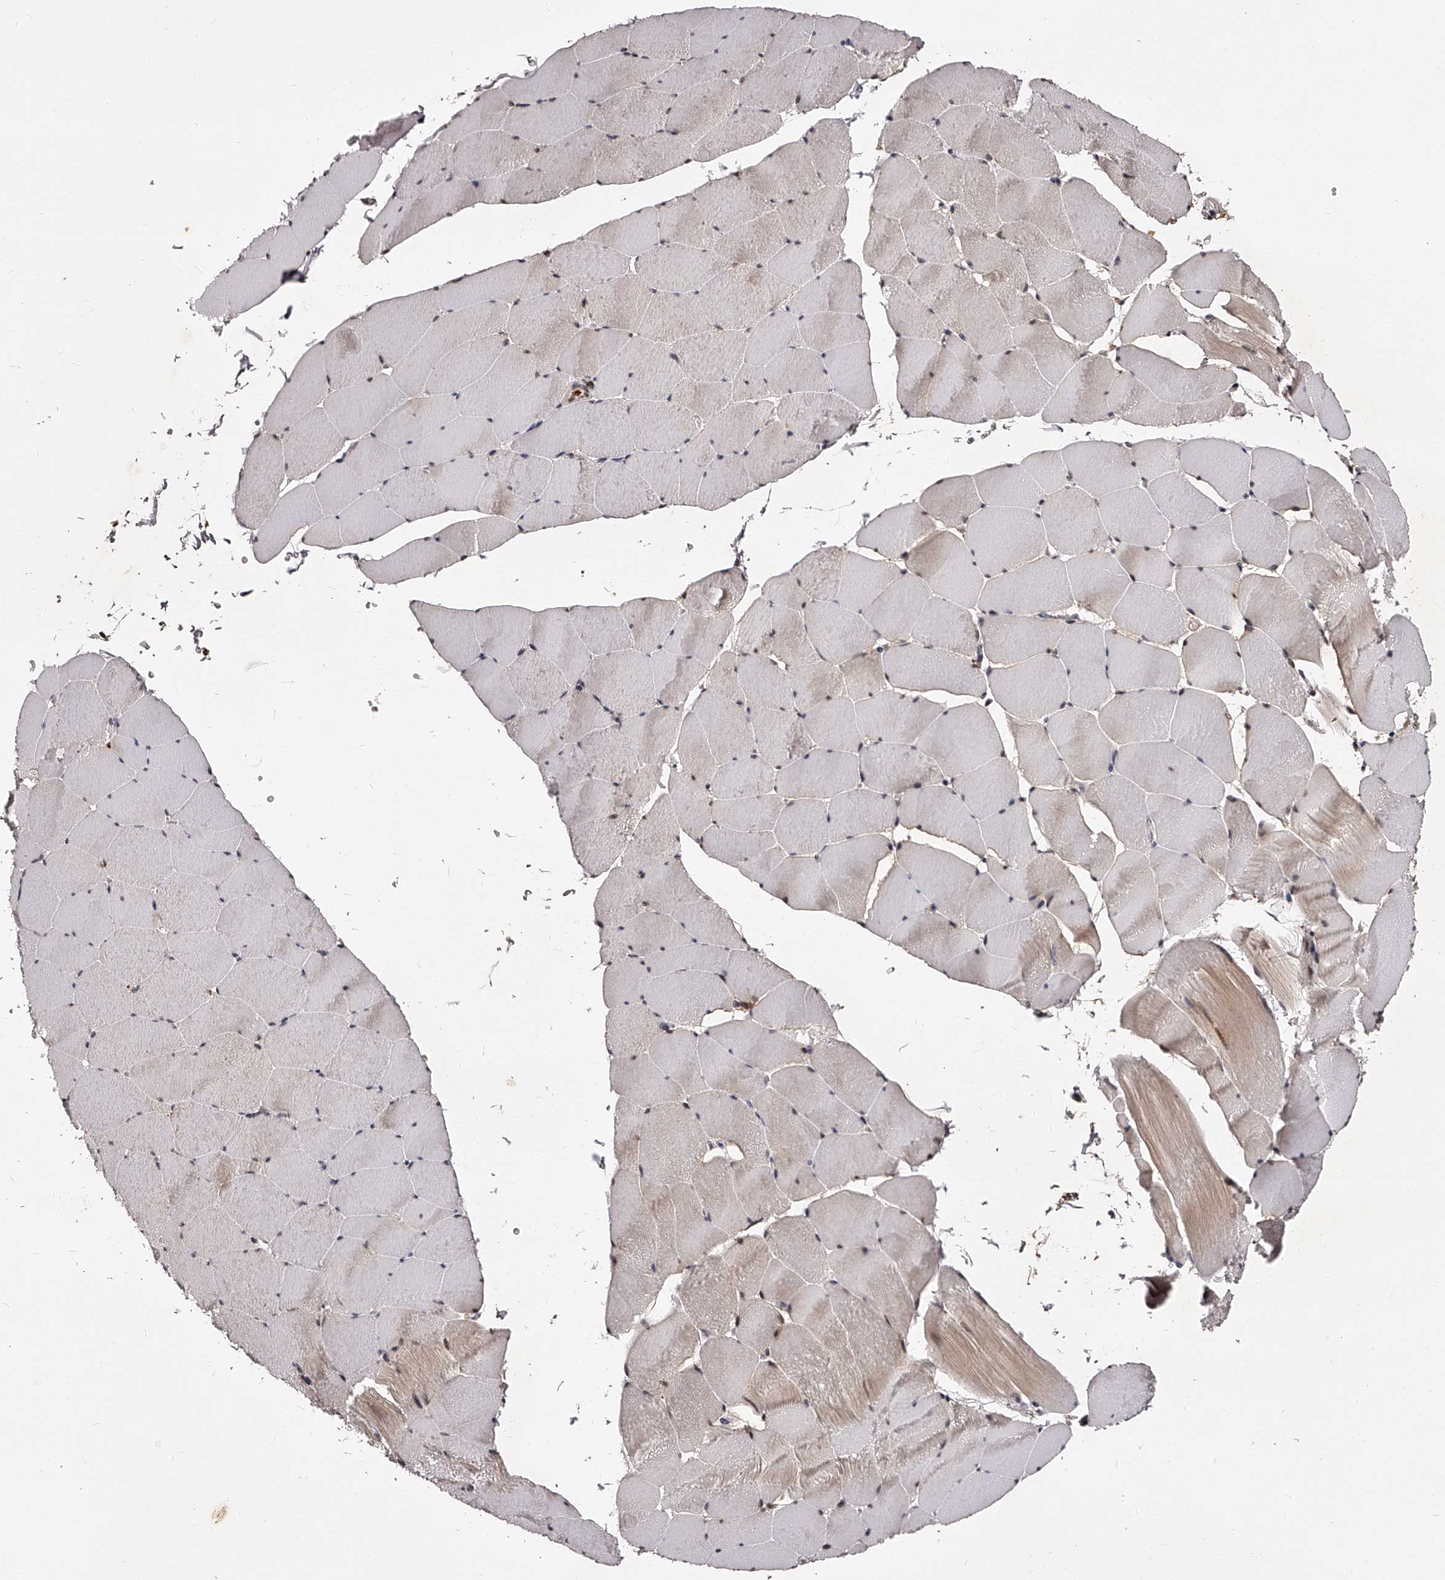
{"staining": {"intensity": "weak", "quantity": "25%-75%", "location": "cytoplasmic/membranous"}, "tissue": "skeletal muscle", "cell_type": "Myocytes", "image_type": "normal", "snomed": [{"axis": "morphology", "description": "Normal tissue, NOS"}, {"axis": "topography", "description": "Skeletal muscle"}], "caption": "Benign skeletal muscle was stained to show a protein in brown. There is low levels of weak cytoplasmic/membranous positivity in approximately 25%-75% of myocytes. The protein of interest is stained brown, and the nuclei are stained in blue (DAB IHC with brightfield microscopy, high magnification).", "gene": "RSC1A1", "patient": {"sex": "male", "age": 62}}